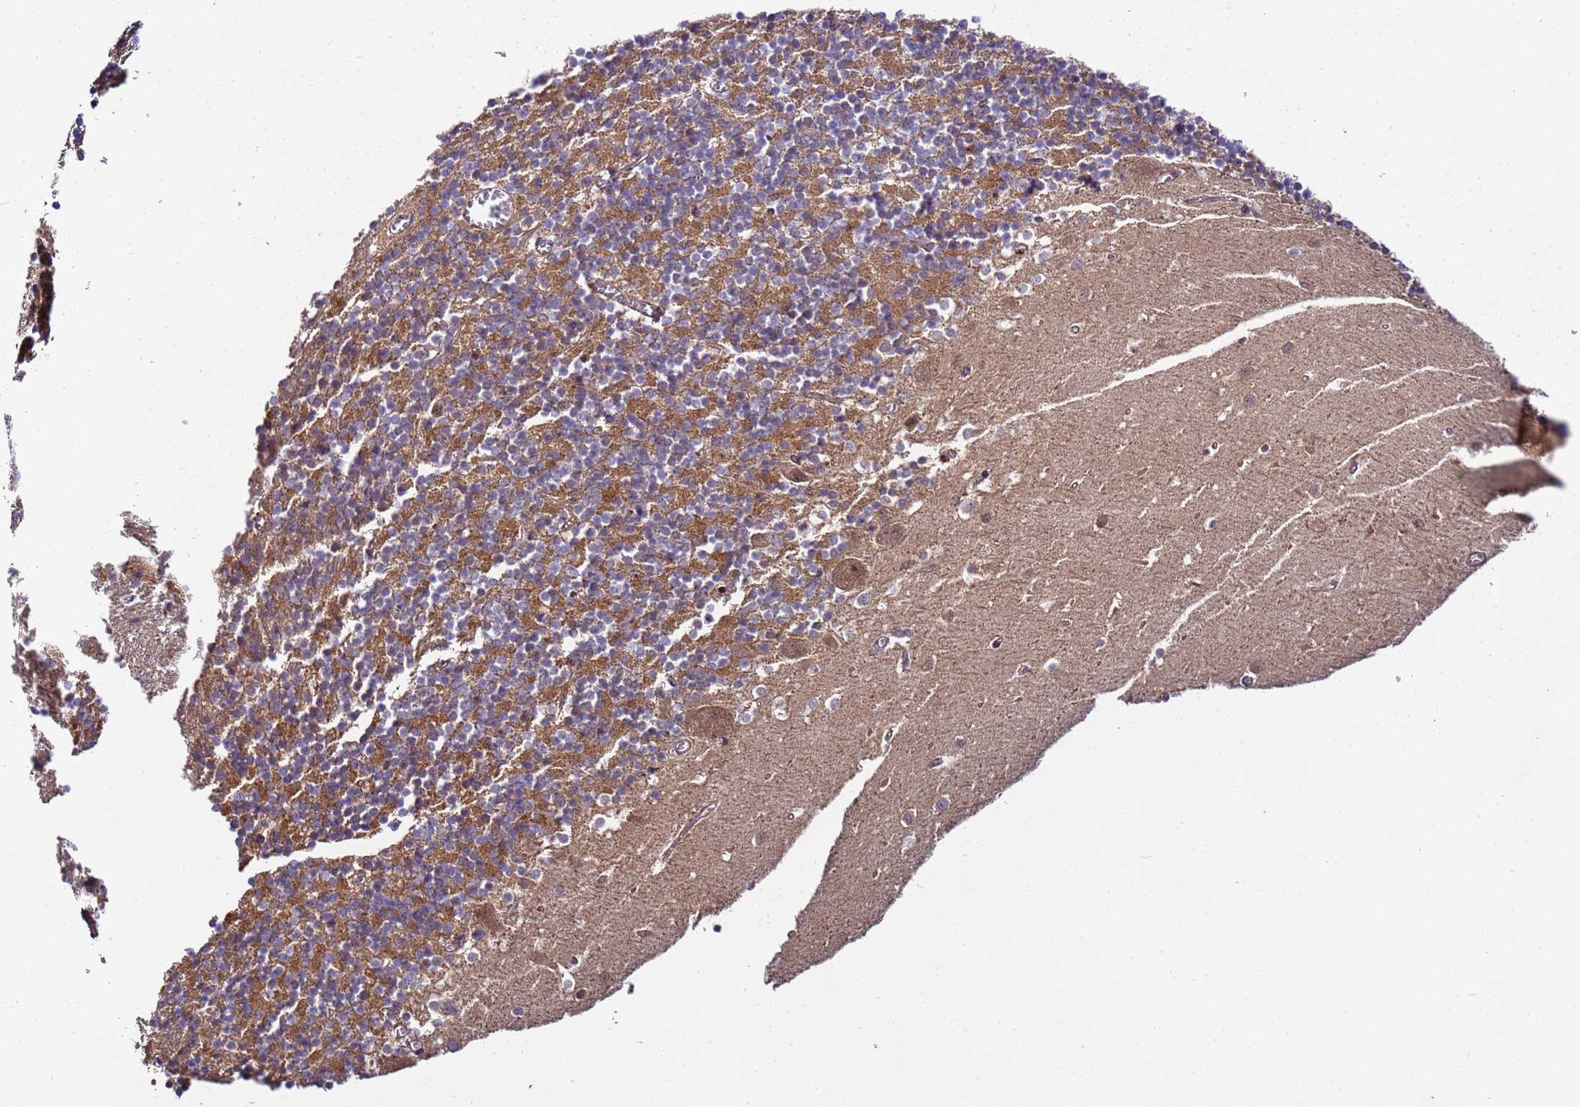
{"staining": {"intensity": "moderate", "quantity": ">75%", "location": "cytoplasmic/membranous"}, "tissue": "cerebellum", "cell_type": "Cells in granular layer", "image_type": "normal", "snomed": [{"axis": "morphology", "description": "Normal tissue, NOS"}, {"axis": "topography", "description": "Cerebellum"}], "caption": "Immunohistochemical staining of normal cerebellum displays >75% levels of moderate cytoplasmic/membranous protein positivity in approximately >75% of cells in granular layer. Immunohistochemistry stains the protein in brown and the nuclei are stained blue.", "gene": "RAPGEF3", "patient": {"sex": "male", "age": 54}}